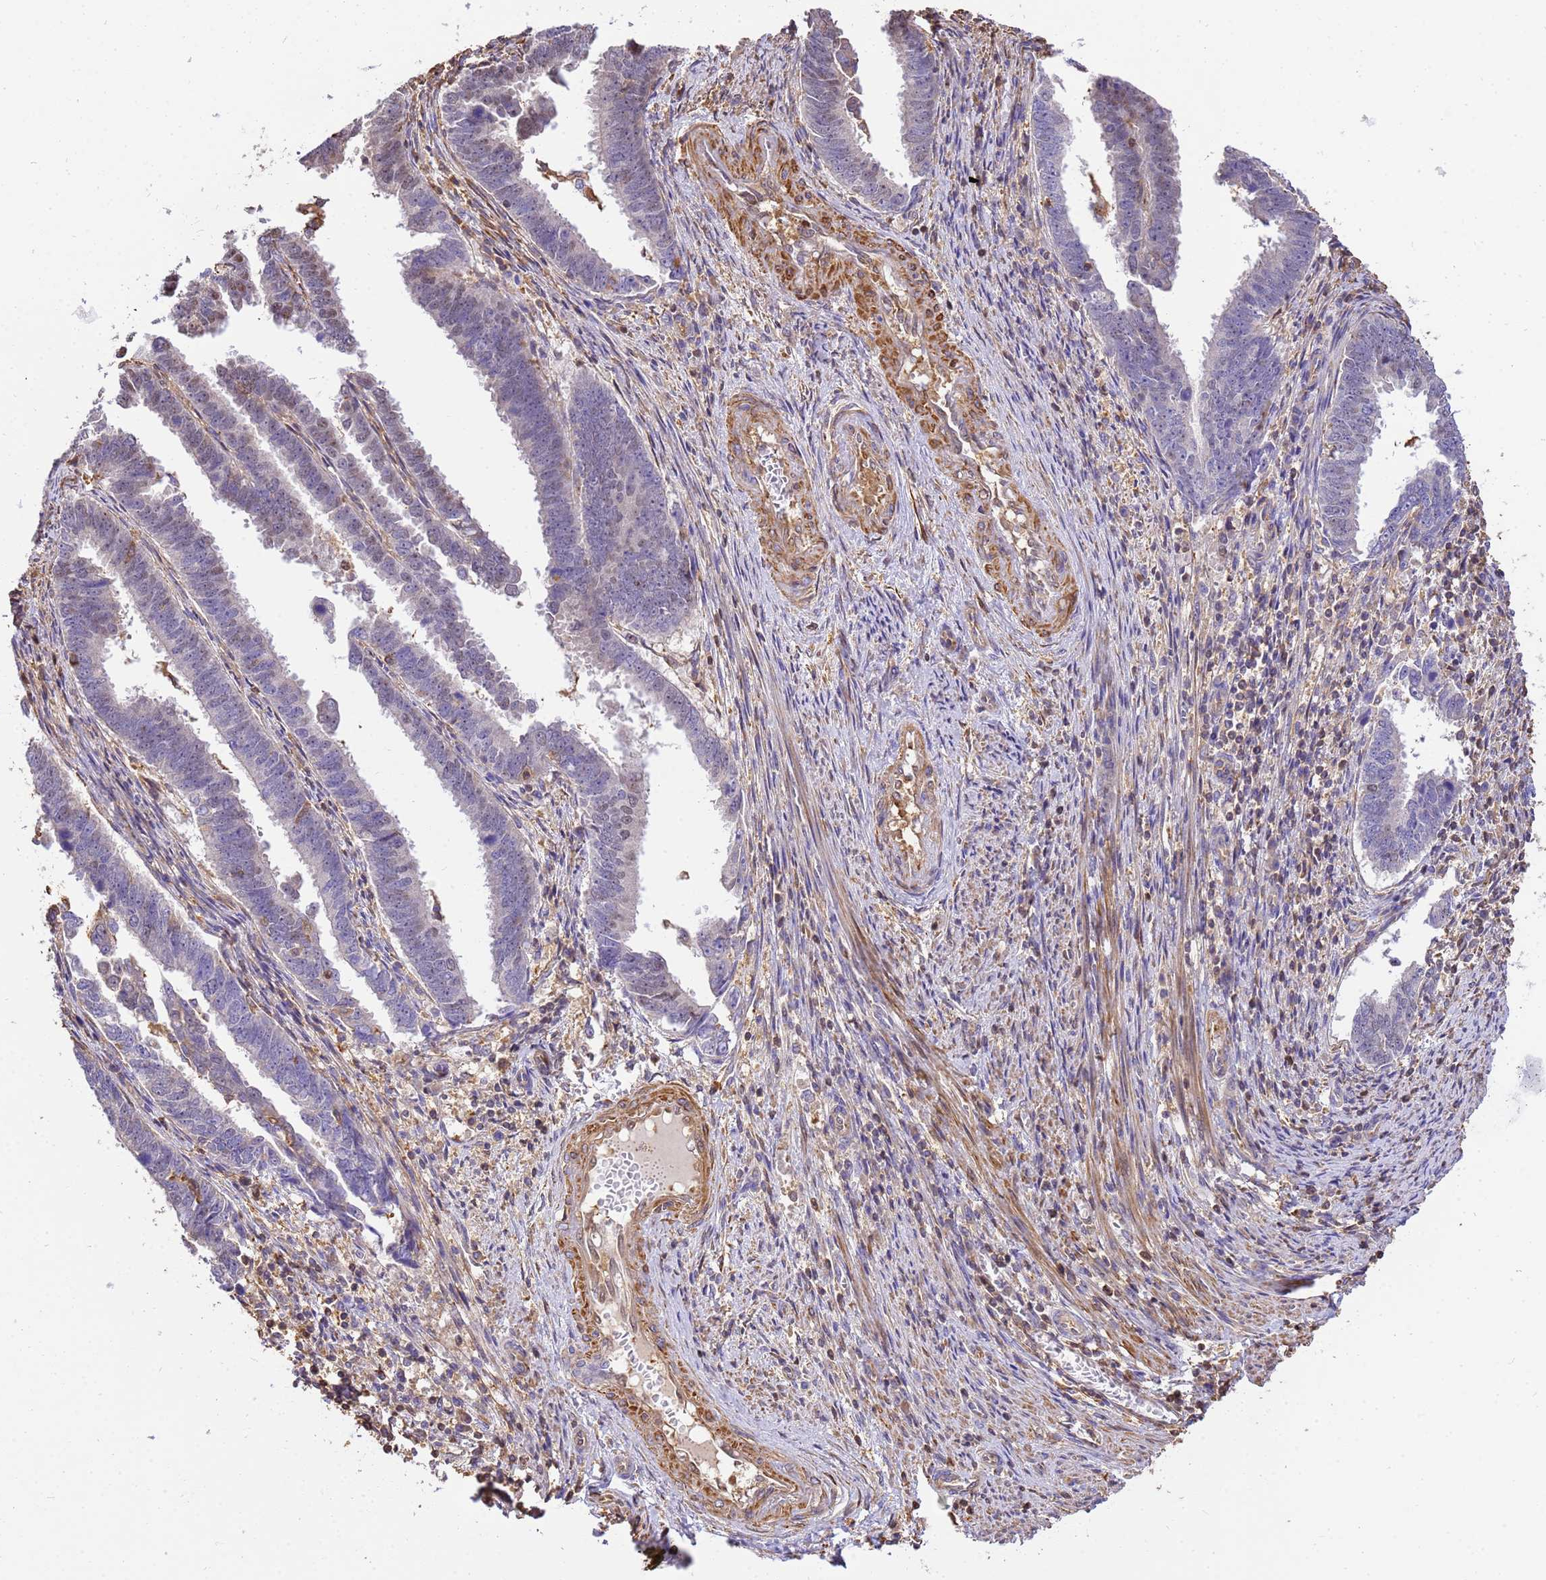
{"staining": {"intensity": "weak", "quantity": "<25%", "location": "nuclear"}, "tissue": "endometrial cancer", "cell_type": "Tumor cells", "image_type": "cancer", "snomed": [{"axis": "morphology", "description": "Adenocarcinoma, NOS"}, {"axis": "topography", "description": "Endometrium"}], "caption": "Photomicrograph shows no significant protein staining in tumor cells of endometrial cancer (adenocarcinoma).", "gene": "WDR64", "patient": {"sex": "female", "age": 75}}